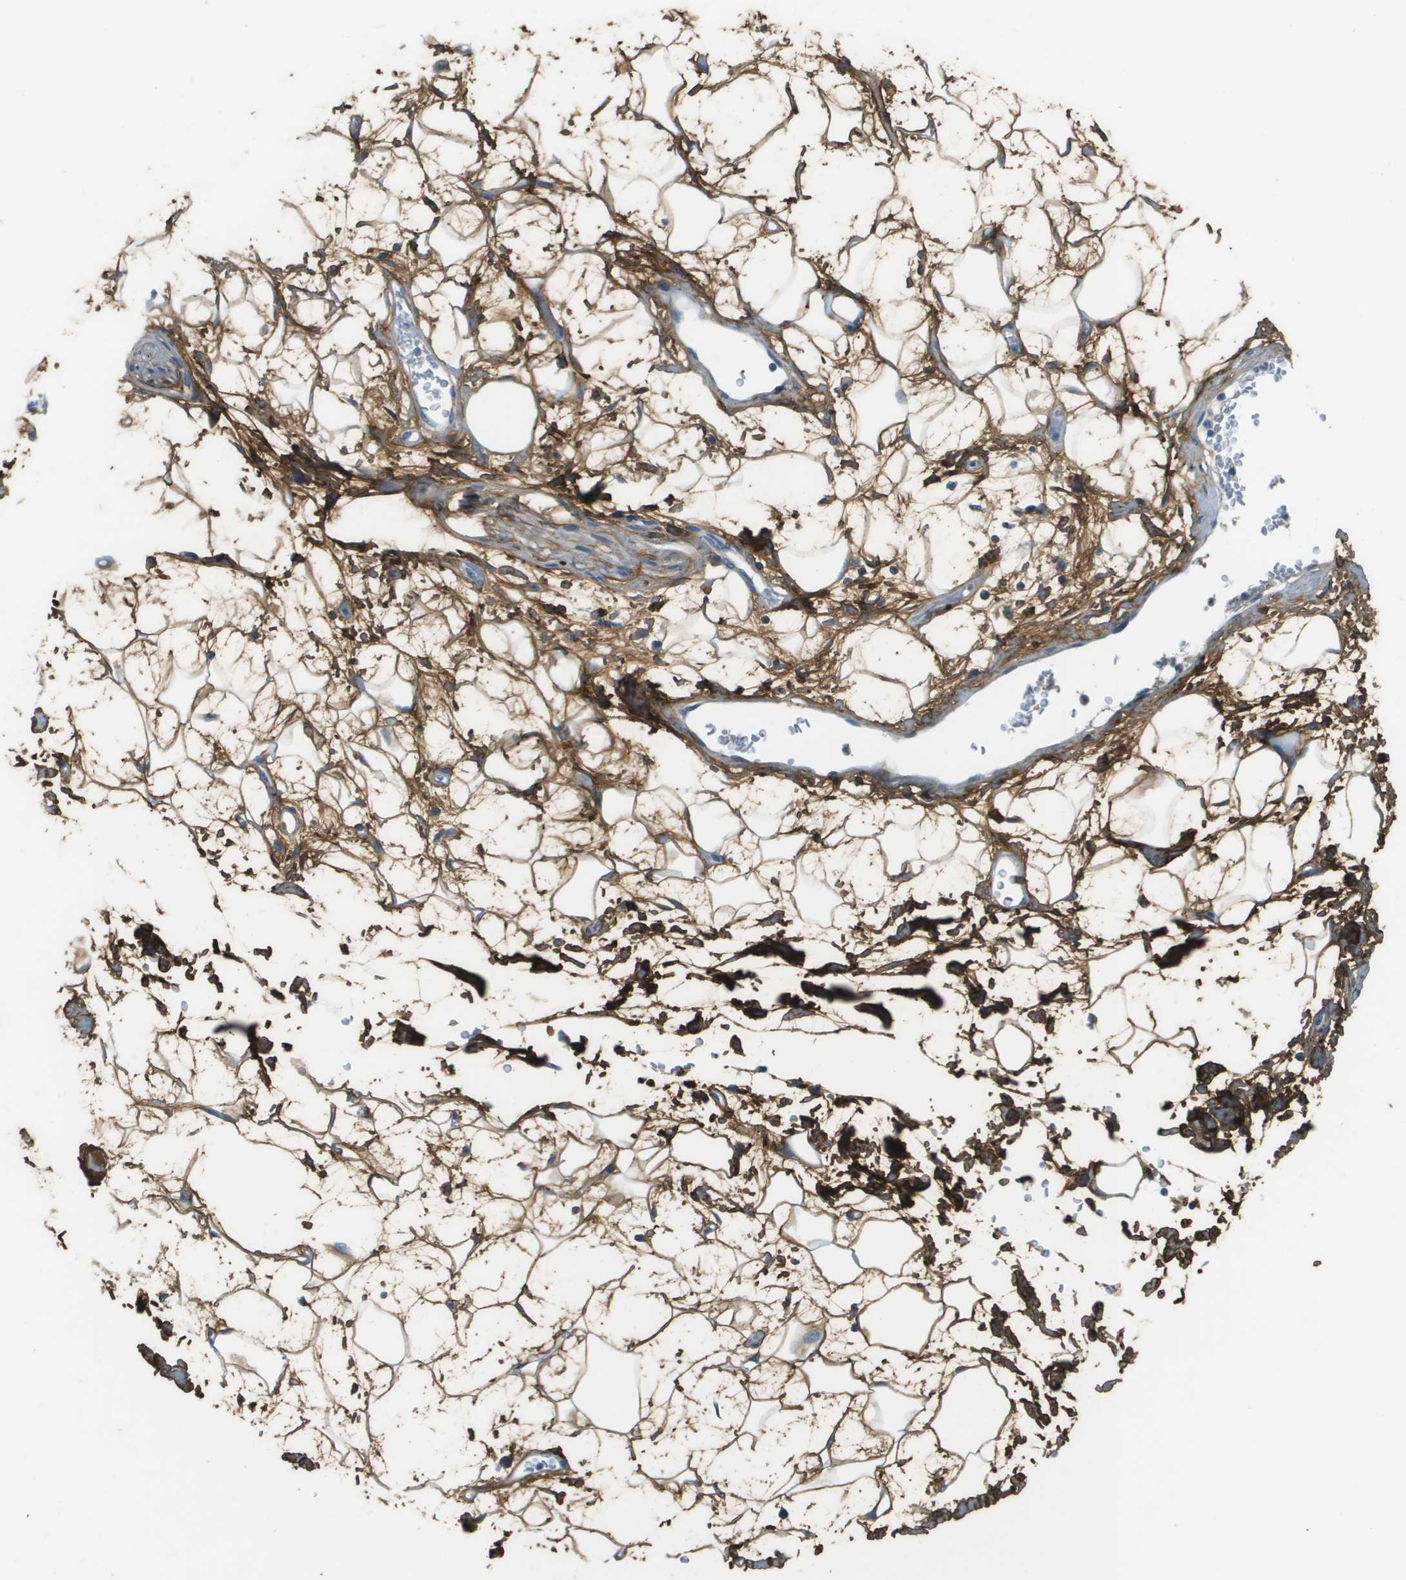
{"staining": {"intensity": "strong", "quantity": ">75%", "location": "cytoplasmic/membranous"}, "tissue": "adipose tissue", "cell_type": "Adipocytes", "image_type": "normal", "snomed": [{"axis": "morphology", "description": "Normal tissue, NOS"}, {"axis": "topography", "description": "Soft tissue"}], "caption": "Adipose tissue stained with immunohistochemistry demonstrates strong cytoplasmic/membranous positivity in about >75% of adipocytes.", "gene": "DCN", "patient": {"sex": "male", "age": 72}}